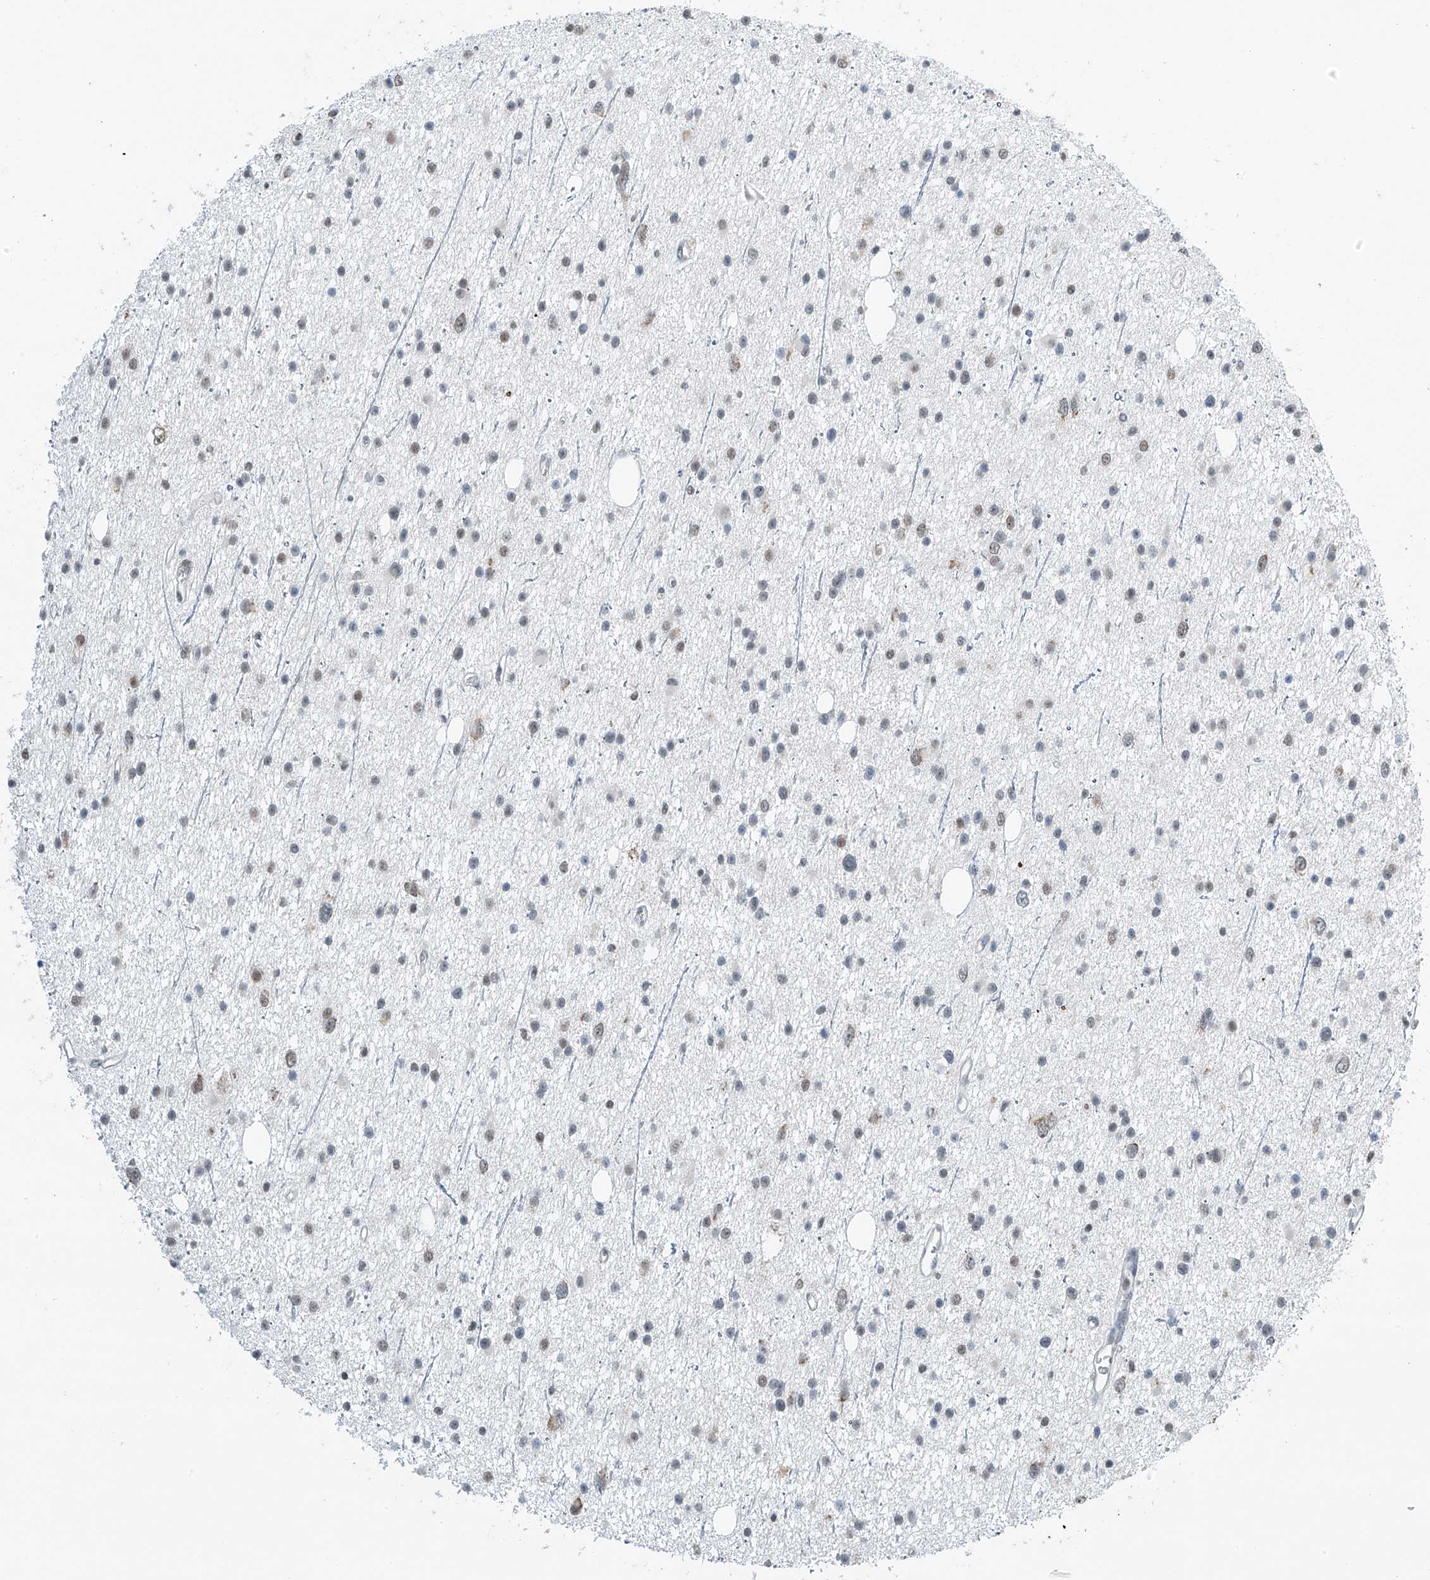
{"staining": {"intensity": "weak", "quantity": "<25%", "location": "nuclear"}, "tissue": "glioma", "cell_type": "Tumor cells", "image_type": "cancer", "snomed": [{"axis": "morphology", "description": "Glioma, malignant, Low grade"}, {"axis": "topography", "description": "Cerebral cortex"}], "caption": "The histopathology image exhibits no staining of tumor cells in low-grade glioma (malignant).", "gene": "TAF8", "patient": {"sex": "female", "age": 39}}